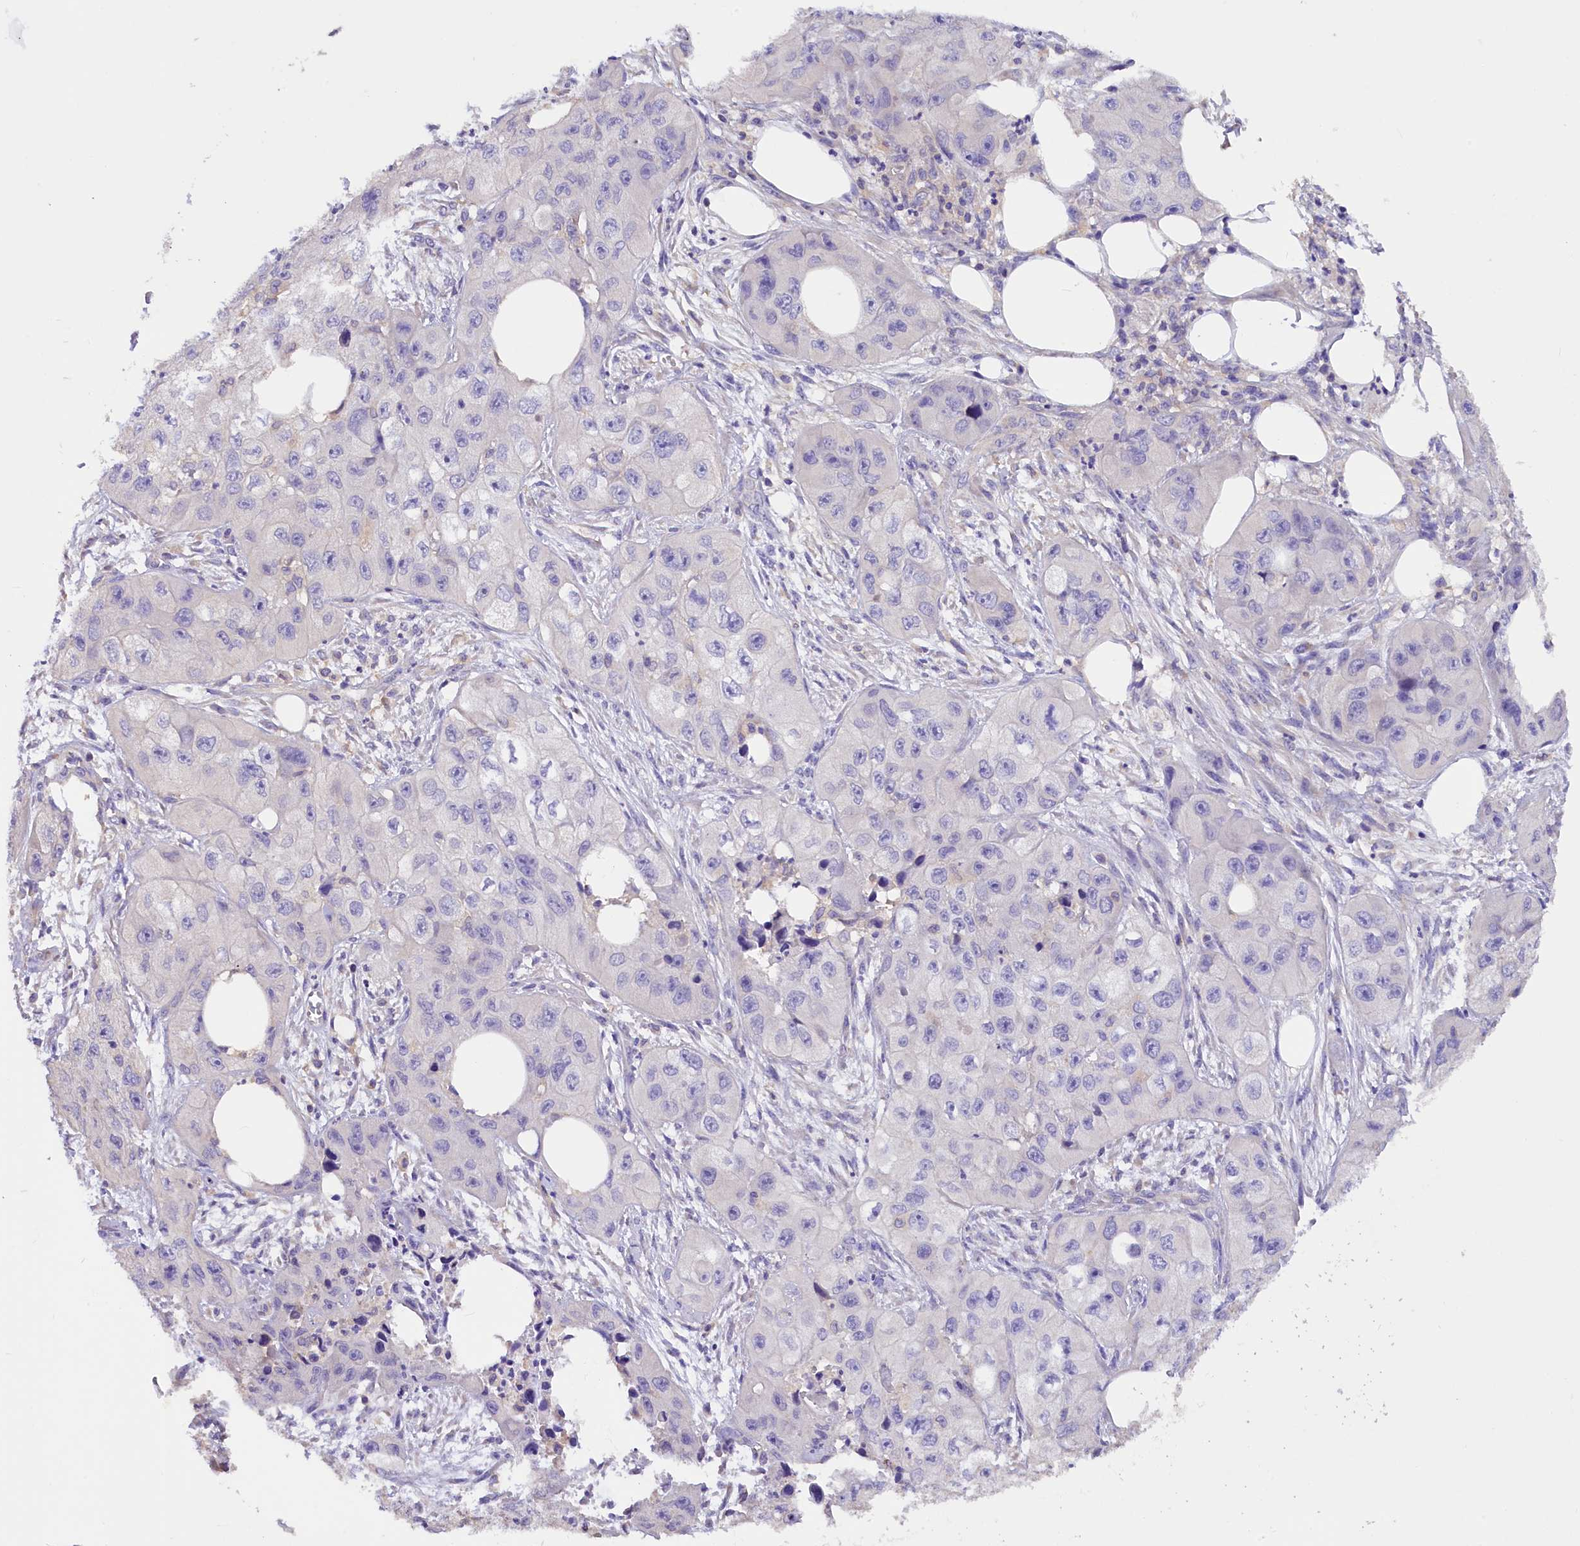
{"staining": {"intensity": "negative", "quantity": "none", "location": "none"}, "tissue": "skin cancer", "cell_type": "Tumor cells", "image_type": "cancer", "snomed": [{"axis": "morphology", "description": "Squamous cell carcinoma, NOS"}, {"axis": "topography", "description": "Skin"}, {"axis": "topography", "description": "Subcutis"}], "caption": "Immunohistochemistry of skin cancer exhibits no staining in tumor cells.", "gene": "AP3B2", "patient": {"sex": "male", "age": 73}}